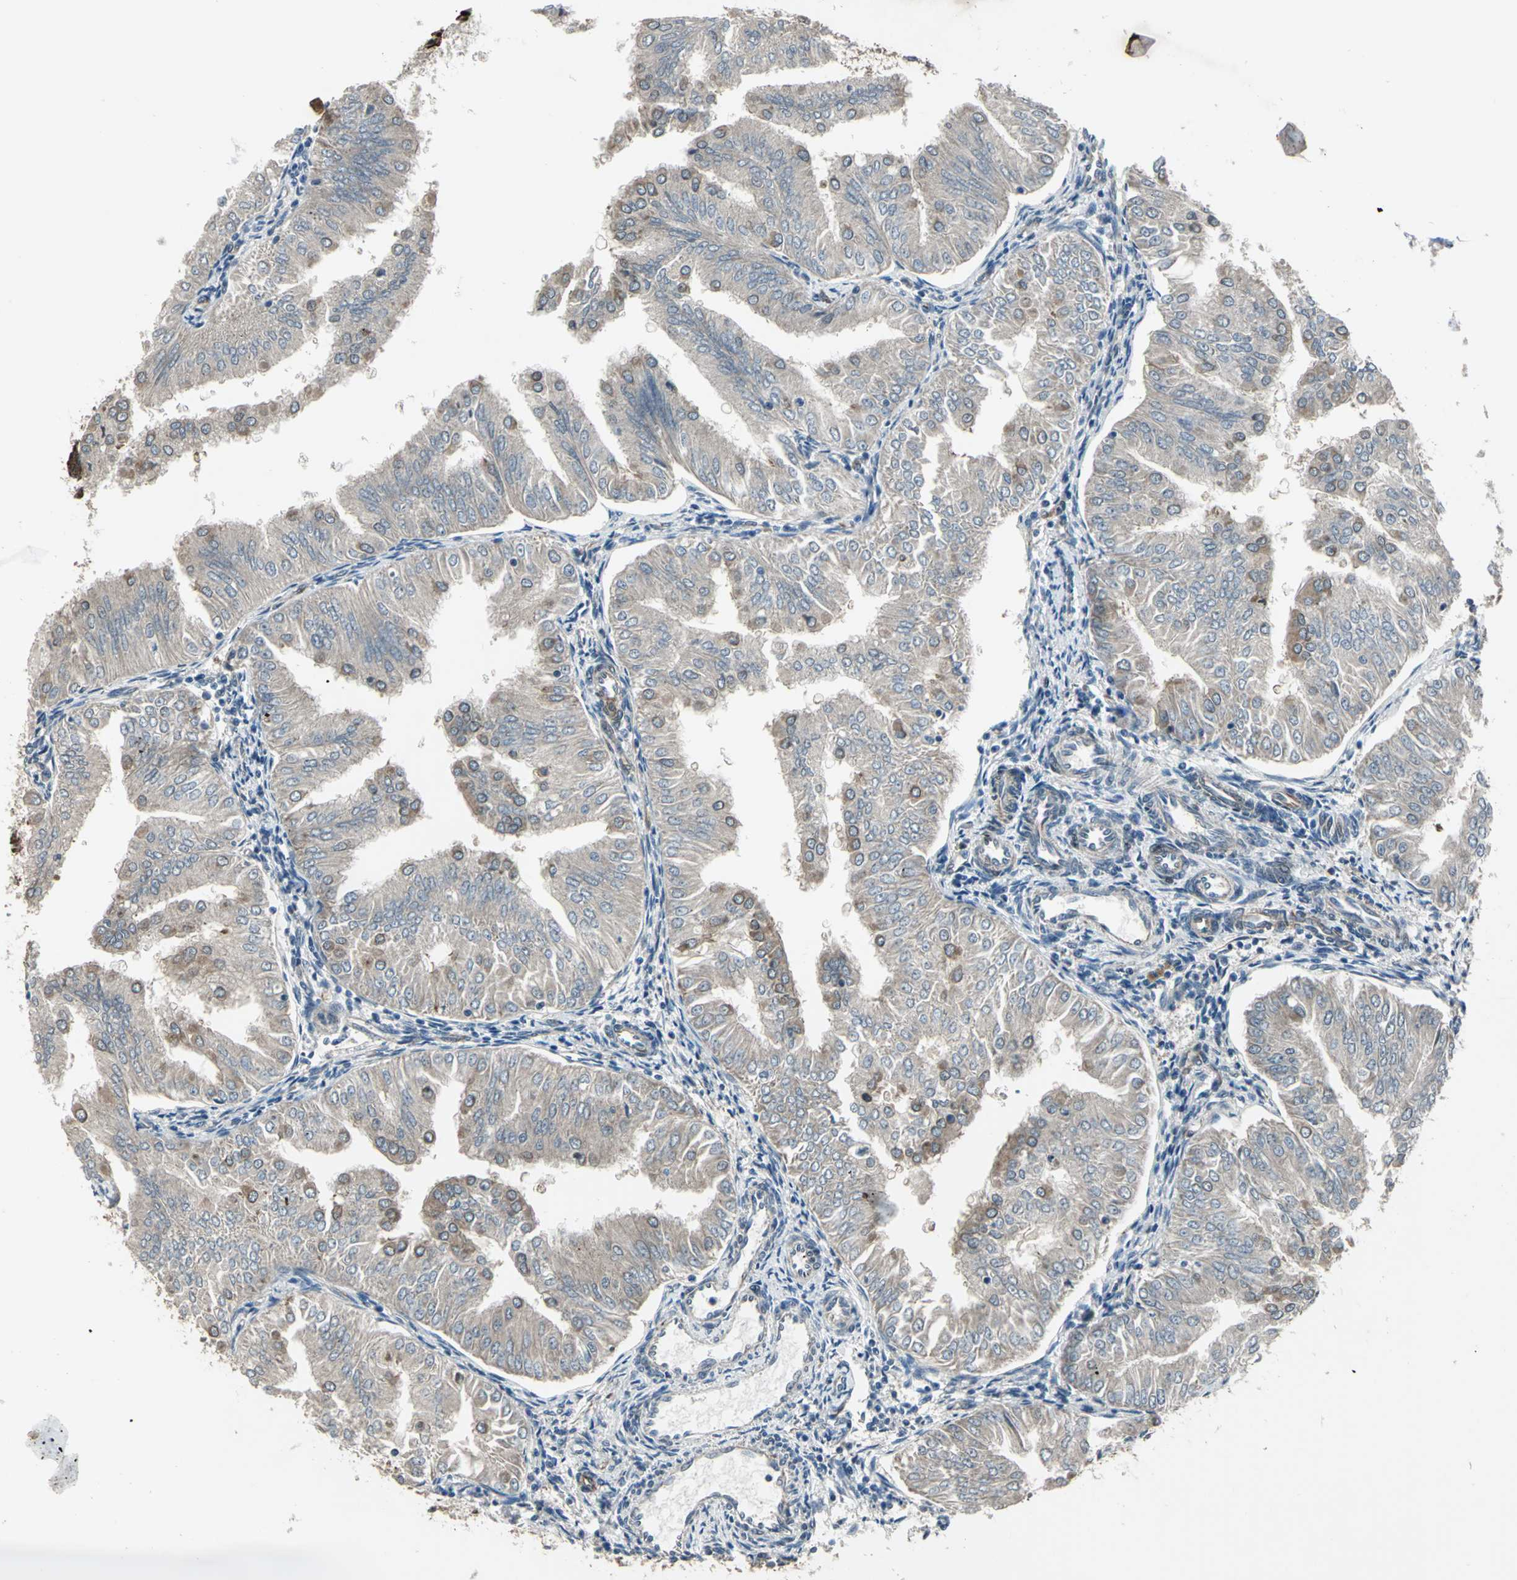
{"staining": {"intensity": "moderate", "quantity": "<25%", "location": "cytoplasmic/membranous"}, "tissue": "endometrial cancer", "cell_type": "Tumor cells", "image_type": "cancer", "snomed": [{"axis": "morphology", "description": "Adenocarcinoma, NOS"}, {"axis": "topography", "description": "Endometrium"}], "caption": "Adenocarcinoma (endometrial) tissue demonstrates moderate cytoplasmic/membranous staining in about <25% of tumor cells, visualized by immunohistochemistry.", "gene": "EXD2", "patient": {"sex": "female", "age": 53}}